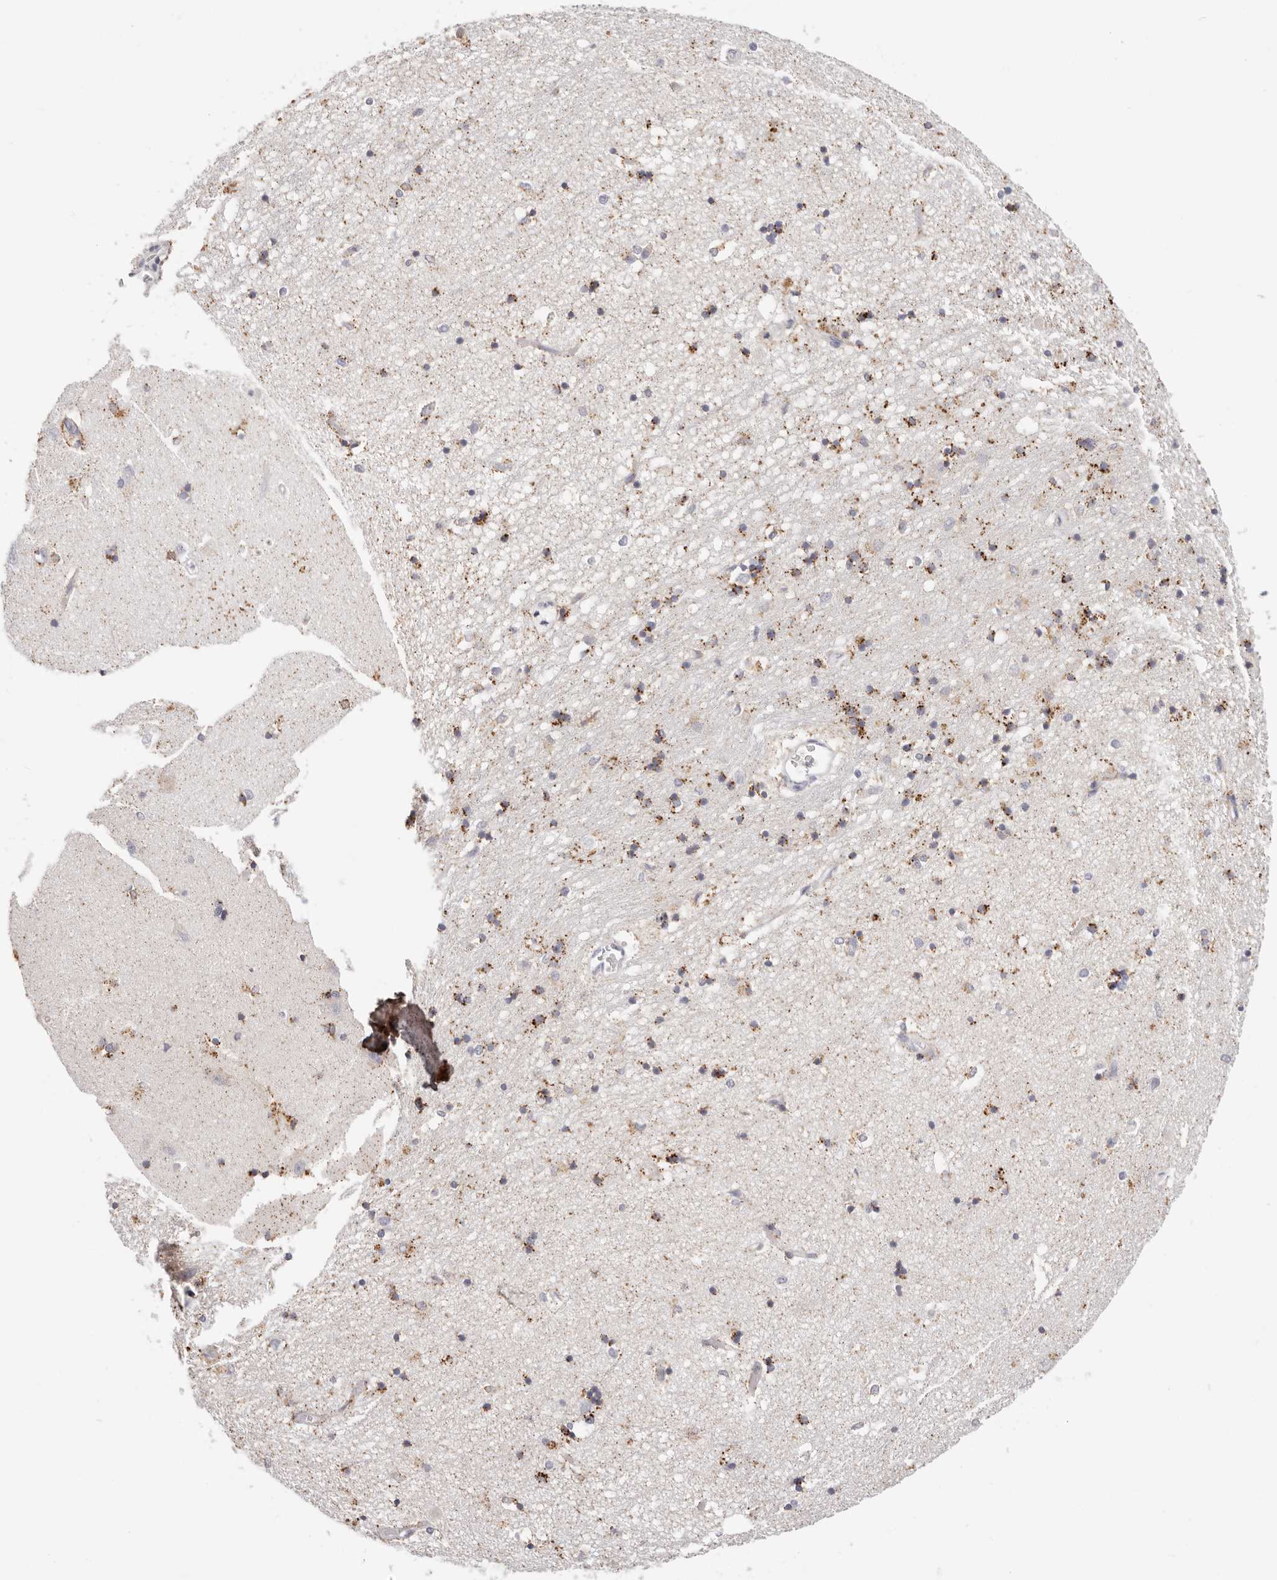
{"staining": {"intensity": "moderate", "quantity": "25%-75%", "location": "cytoplasmic/membranous"}, "tissue": "hippocampus", "cell_type": "Glial cells", "image_type": "normal", "snomed": [{"axis": "morphology", "description": "Normal tissue, NOS"}, {"axis": "topography", "description": "Hippocampus"}], "caption": "Immunohistochemistry histopathology image of benign hippocampus: human hippocampus stained using IHC shows medium levels of moderate protein expression localized specifically in the cytoplasmic/membranous of glial cells, appearing as a cytoplasmic/membranous brown color.", "gene": "STKLD1", "patient": {"sex": "male", "age": 45}}